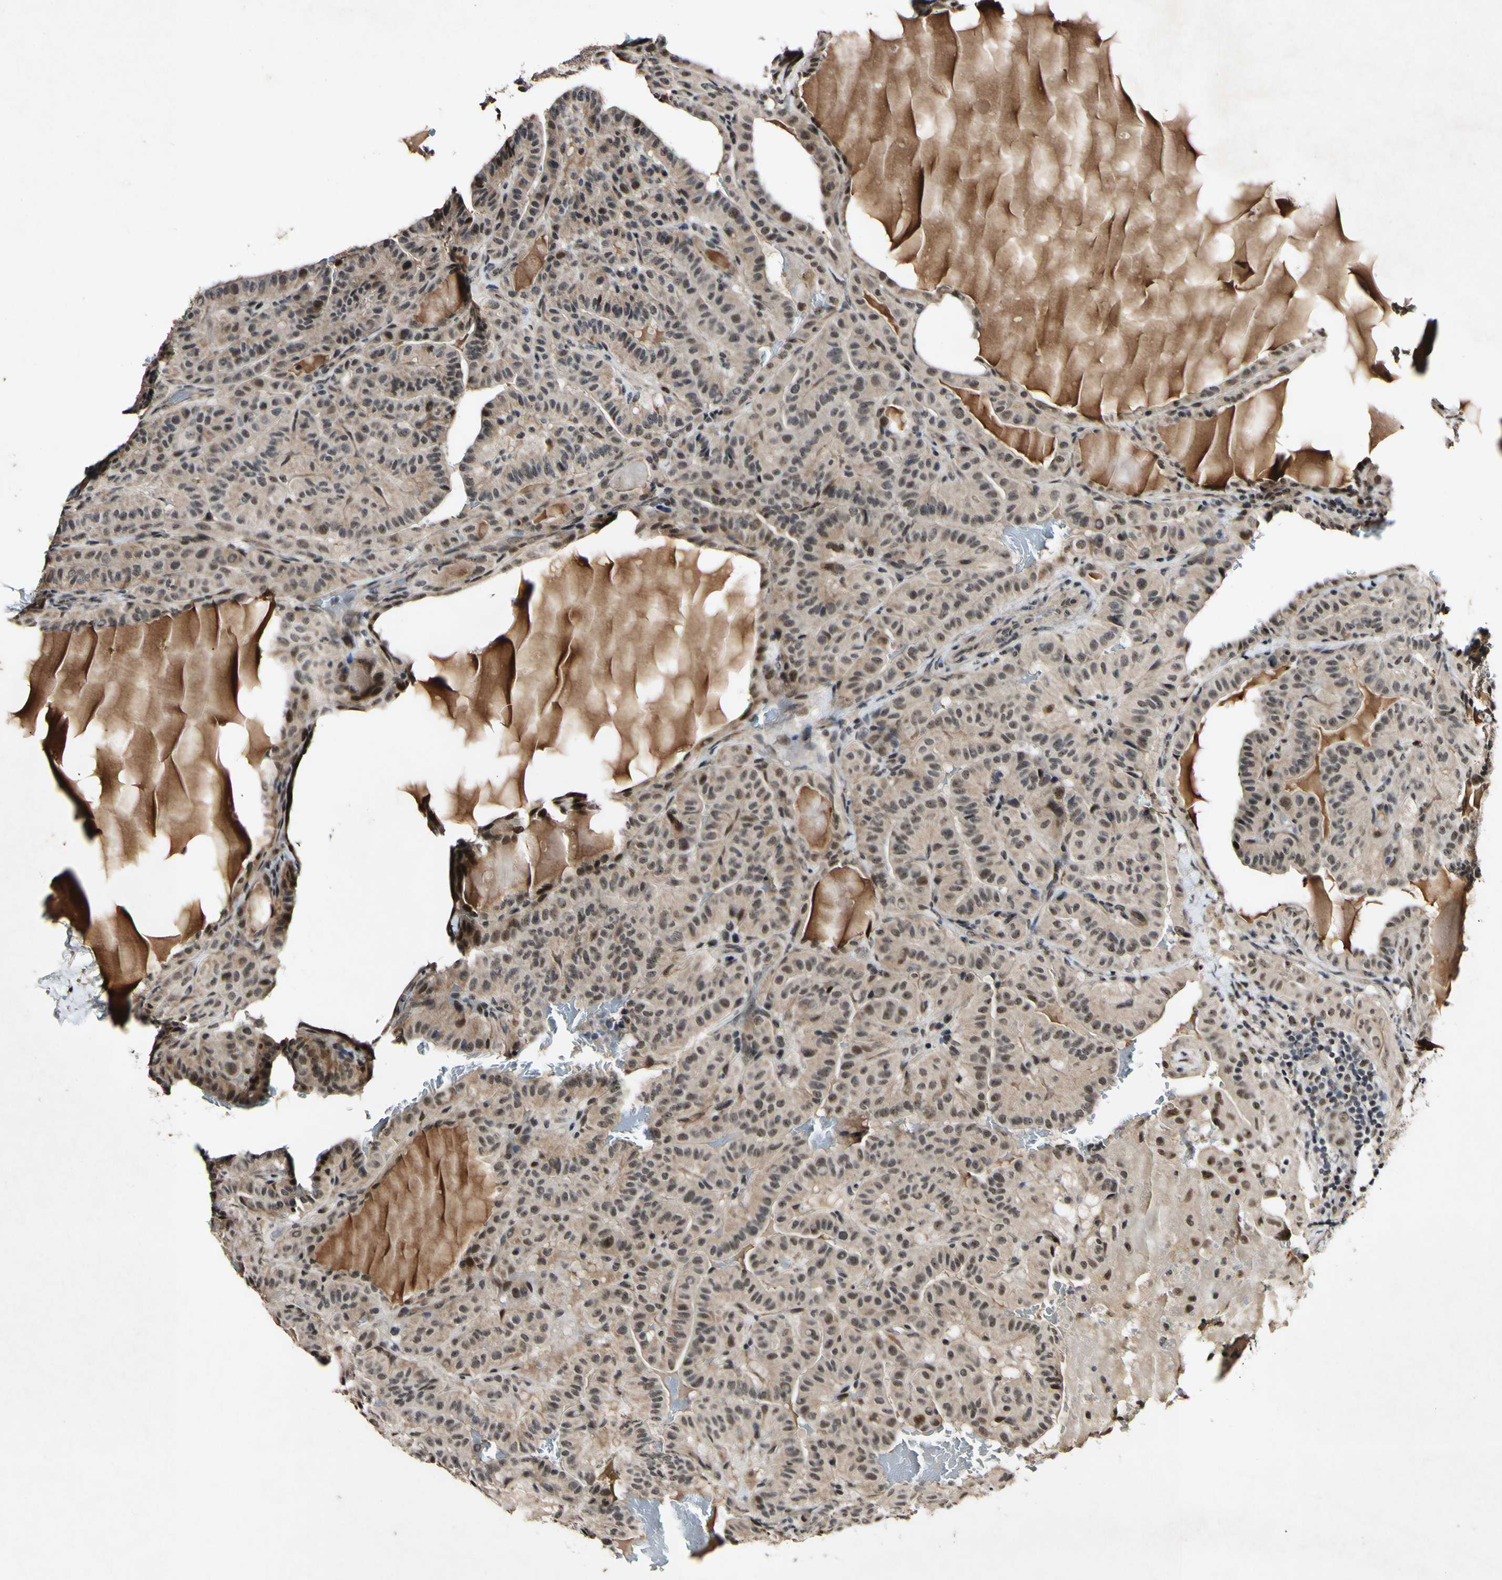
{"staining": {"intensity": "weak", "quantity": "25%-75%", "location": "cytoplasmic/membranous,nuclear"}, "tissue": "thyroid cancer", "cell_type": "Tumor cells", "image_type": "cancer", "snomed": [{"axis": "morphology", "description": "Papillary adenocarcinoma, NOS"}, {"axis": "topography", "description": "Thyroid gland"}], "caption": "Tumor cells exhibit weak cytoplasmic/membranous and nuclear expression in about 25%-75% of cells in thyroid cancer (papillary adenocarcinoma).", "gene": "POLR2F", "patient": {"sex": "male", "age": 77}}